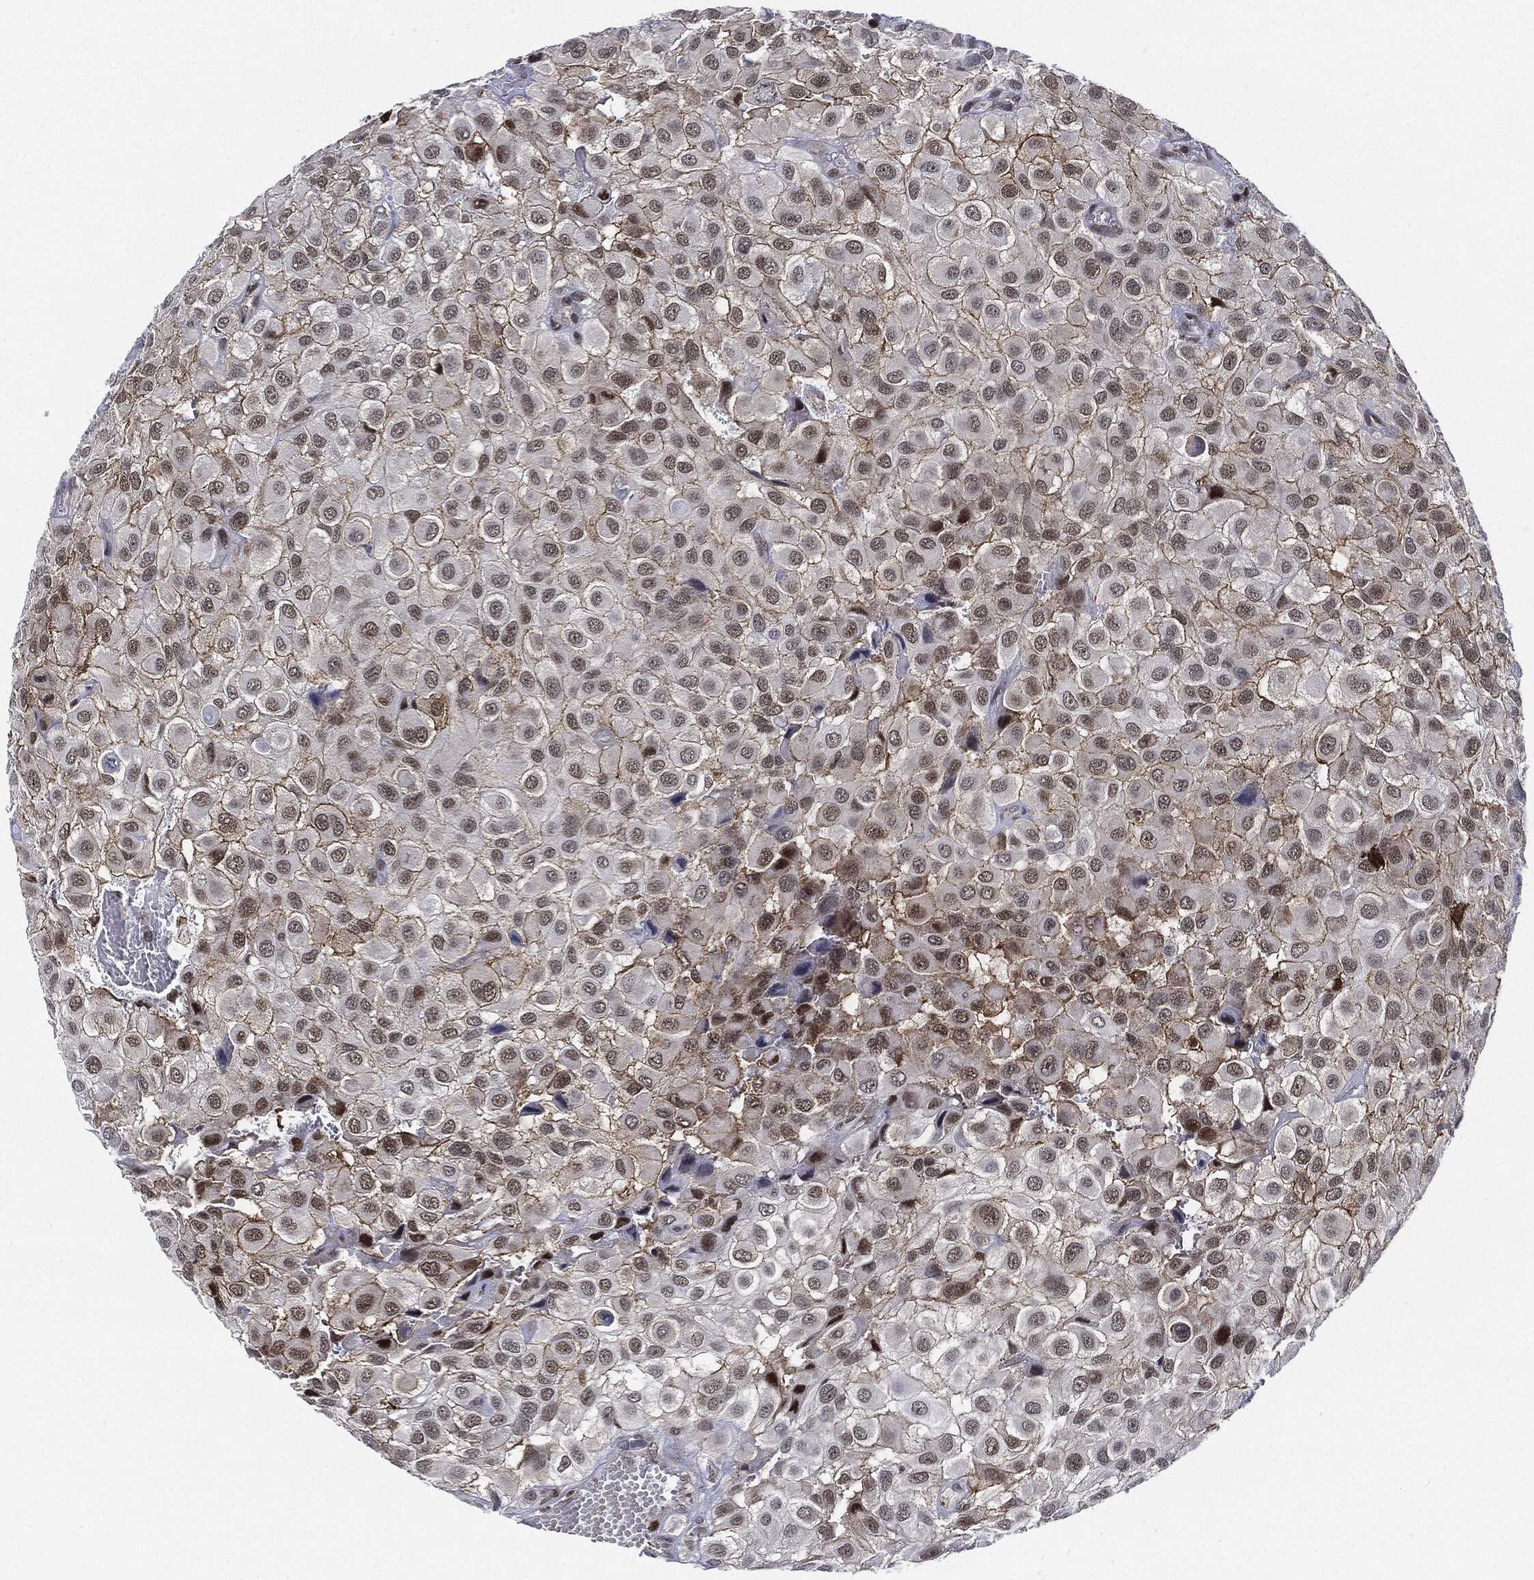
{"staining": {"intensity": "negative", "quantity": "none", "location": "none"}, "tissue": "urothelial cancer", "cell_type": "Tumor cells", "image_type": "cancer", "snomed": [{"axis": "morphology", "description": "Urothelial carcinoma, High grade"}, {"axis": "topography", "description": "Urinary bladder"}], "caption": "Micrograph shows no significant protein expression in tumor cells of urothelial cancer. (Brightfield microscopy of DAB (3,3'-diaminobenzidine) immunohistochemistry (IHC) at high magnification).", "gene": "NANOS3", "patient": {"sex": "male", "age": 56}}